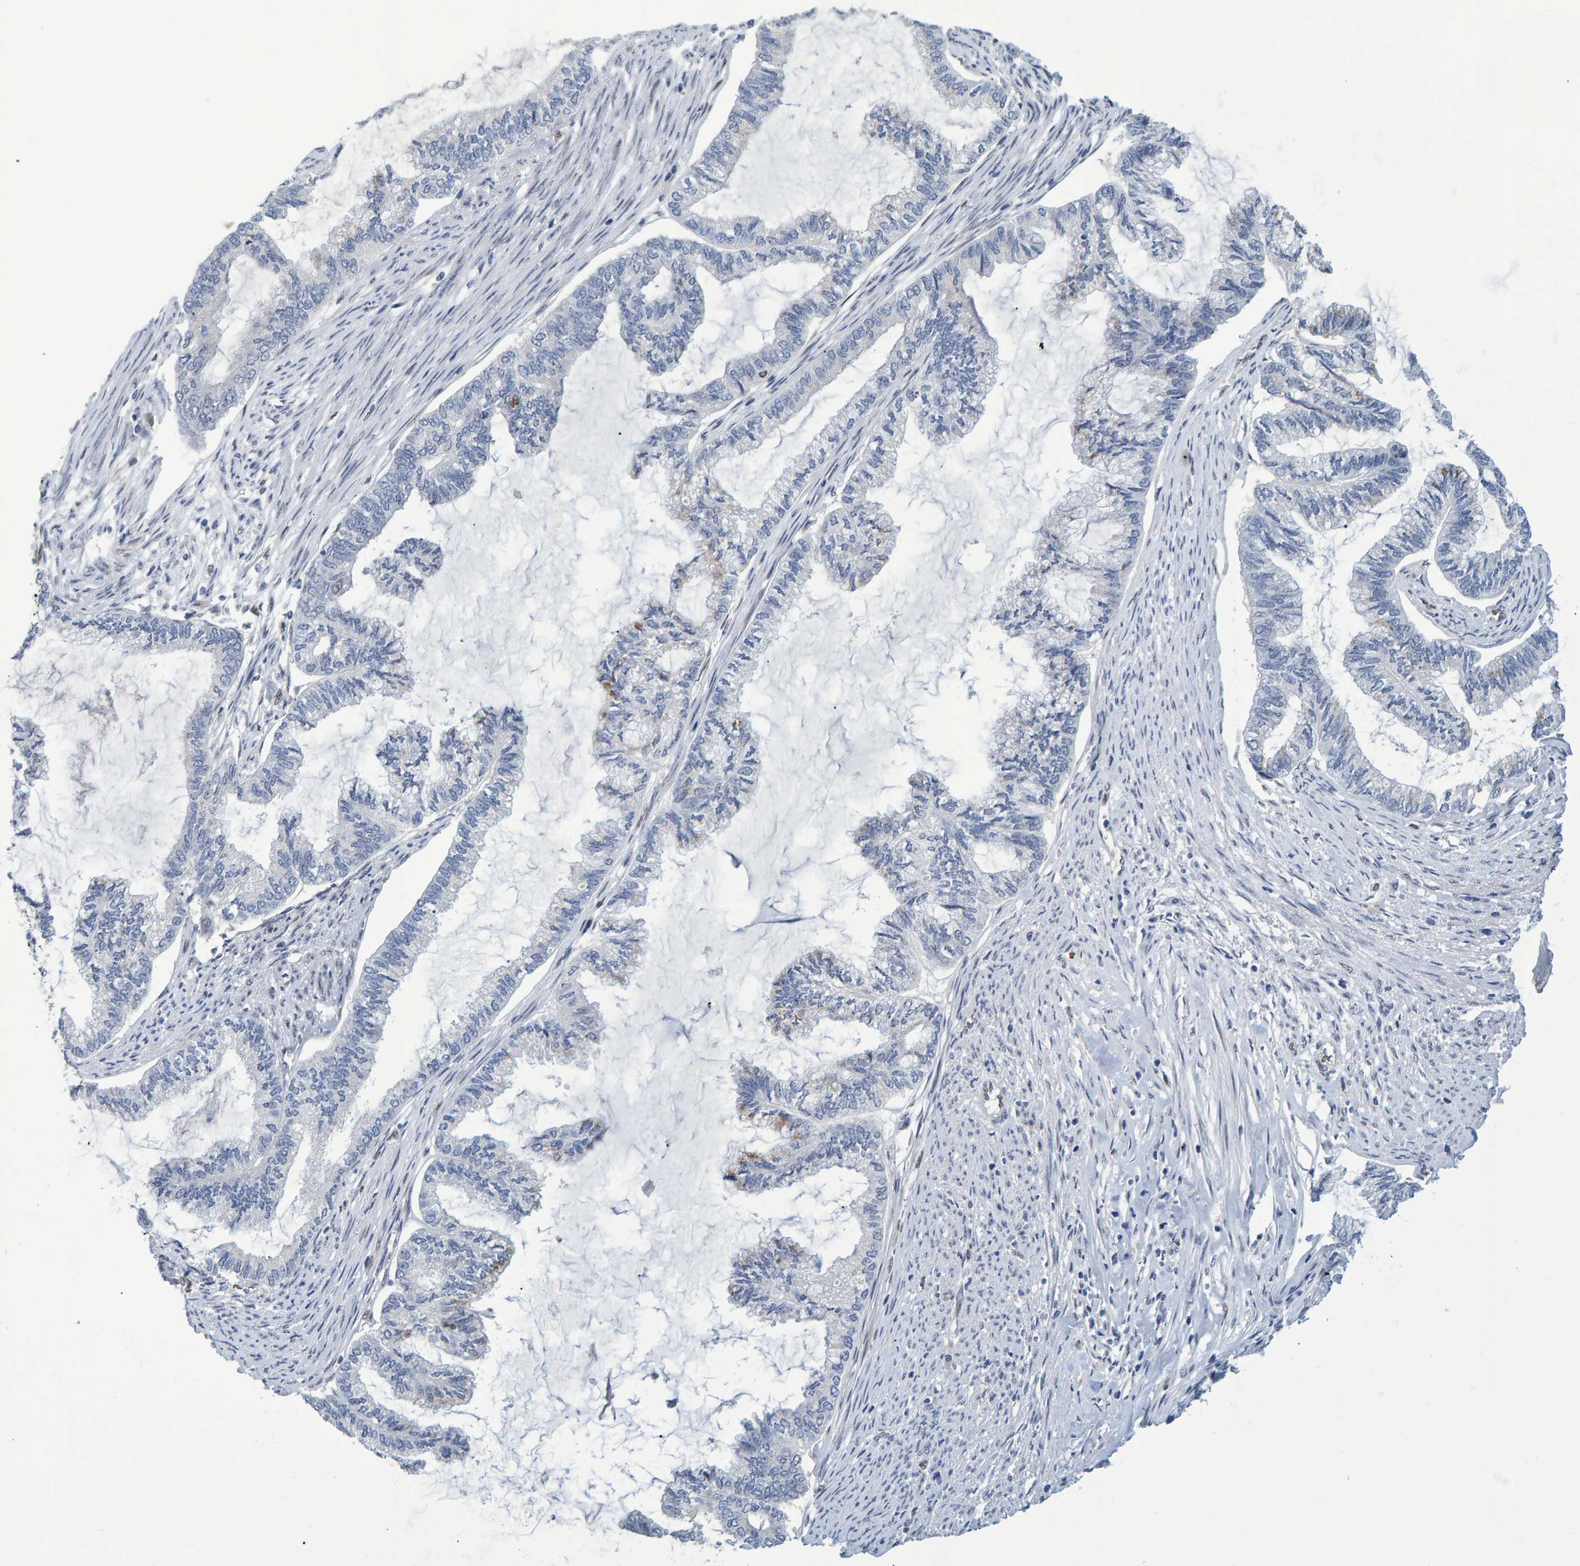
{"staining": {"intensity": "negative", "quantity": "none", "location": "none"}, "tissue": "endometrial cancer", "cell_type": "Tumor cells", "image_type": "cancer", "snomed": [{"axis": "morphology", "description": "Adenocarcinoma, NOS"}, {"axis": "topography", "description": "Endometrium"}], "caption": "This photomicrograph is of endometrial cancer stained with immunohistochemistry (IHC) to label a protein in brown with the nuclei are counter-stained blue. There is no staining in tumor cells.", "gene": "QKI", "patient": {"sex": "female", "age": 86}}